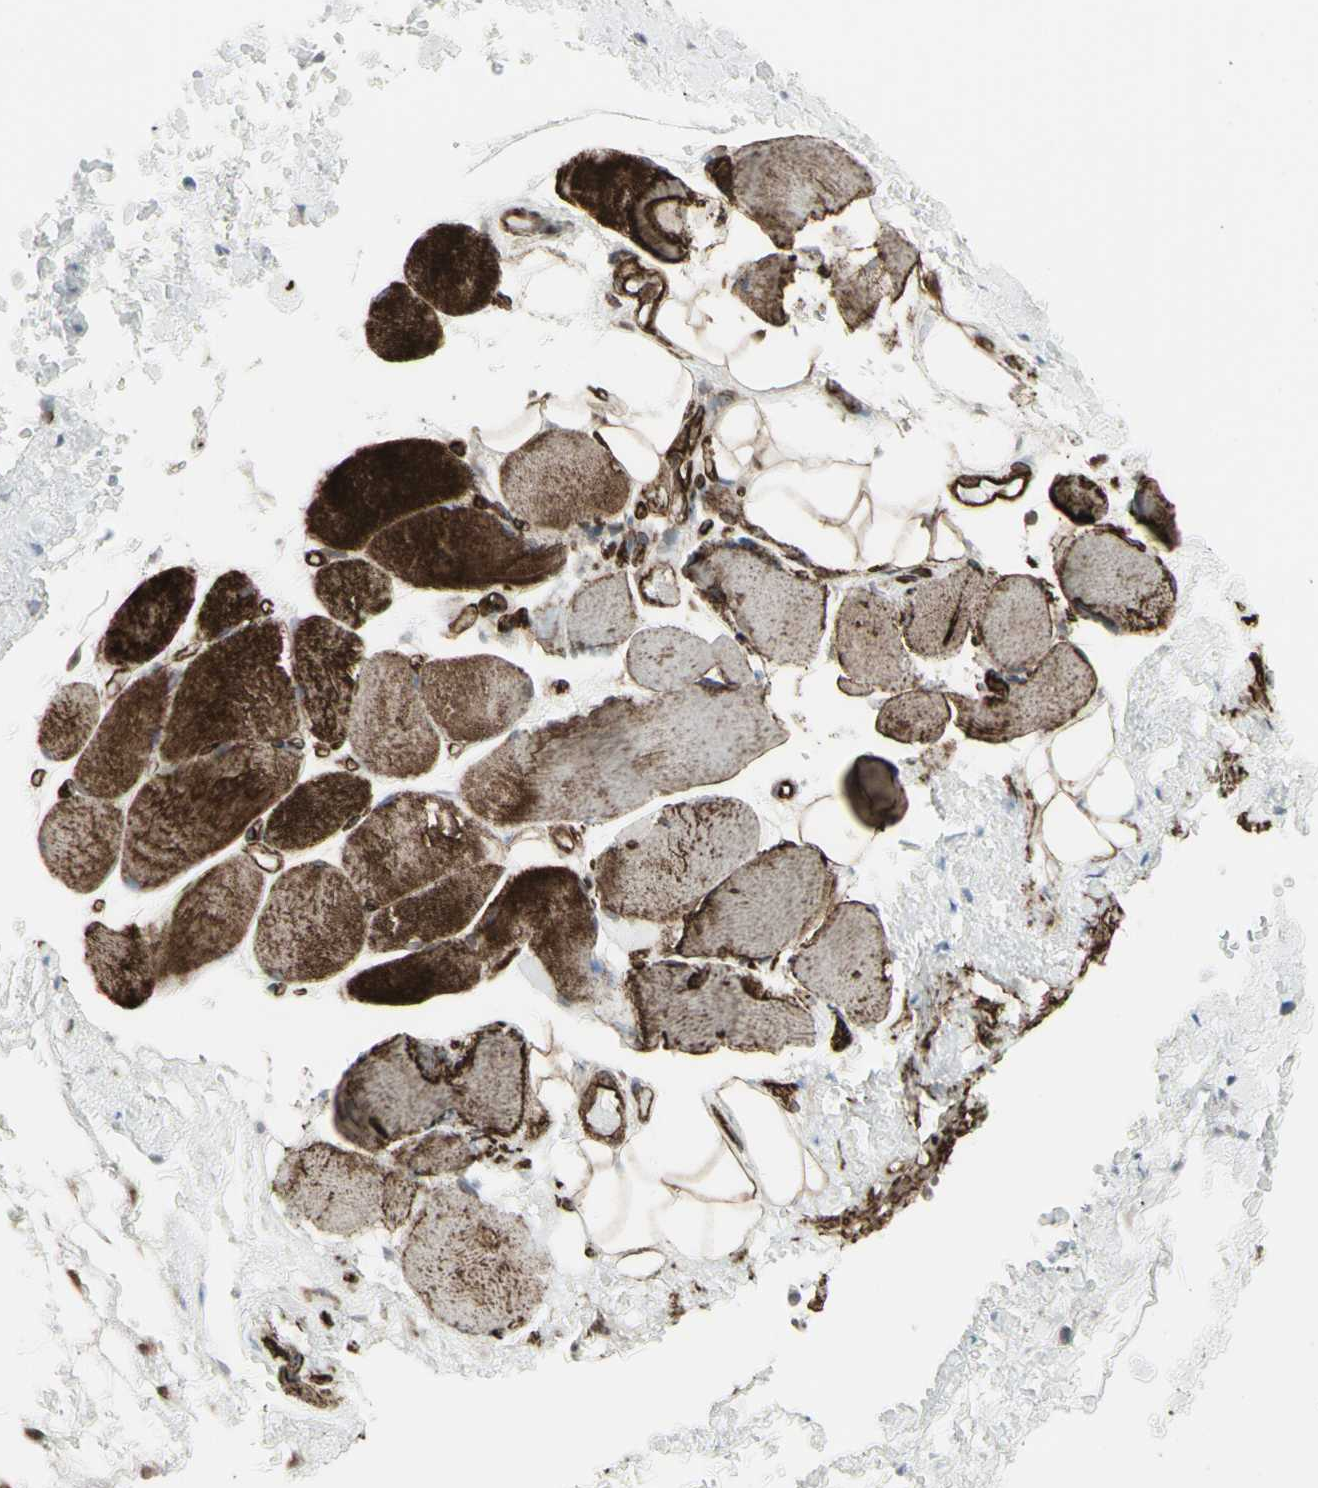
{"staining": {"intensity": "moderate", "quantity": "<25%", "location": "cytoplasmic/membranous"}, "tissue": "adipose tissue", "cell_type": "Adipocytes", "image_type": "normal", "snomed": [{"axis": "morphology", "description": "Normal tissue, NOS"}, {"axis": "morphology", "description": "Inflammation, NOS"}, {"axis": "topography", "description": "Vascular tissue"}, {"axis": "topography", "description": "Salivary gland"}], "caption": "Human adipose tissue stained with a protein marker shows moderate staining in adipocytes.", "gene": "DTX3L", "patient": {"sex": "female", "age": 75}}